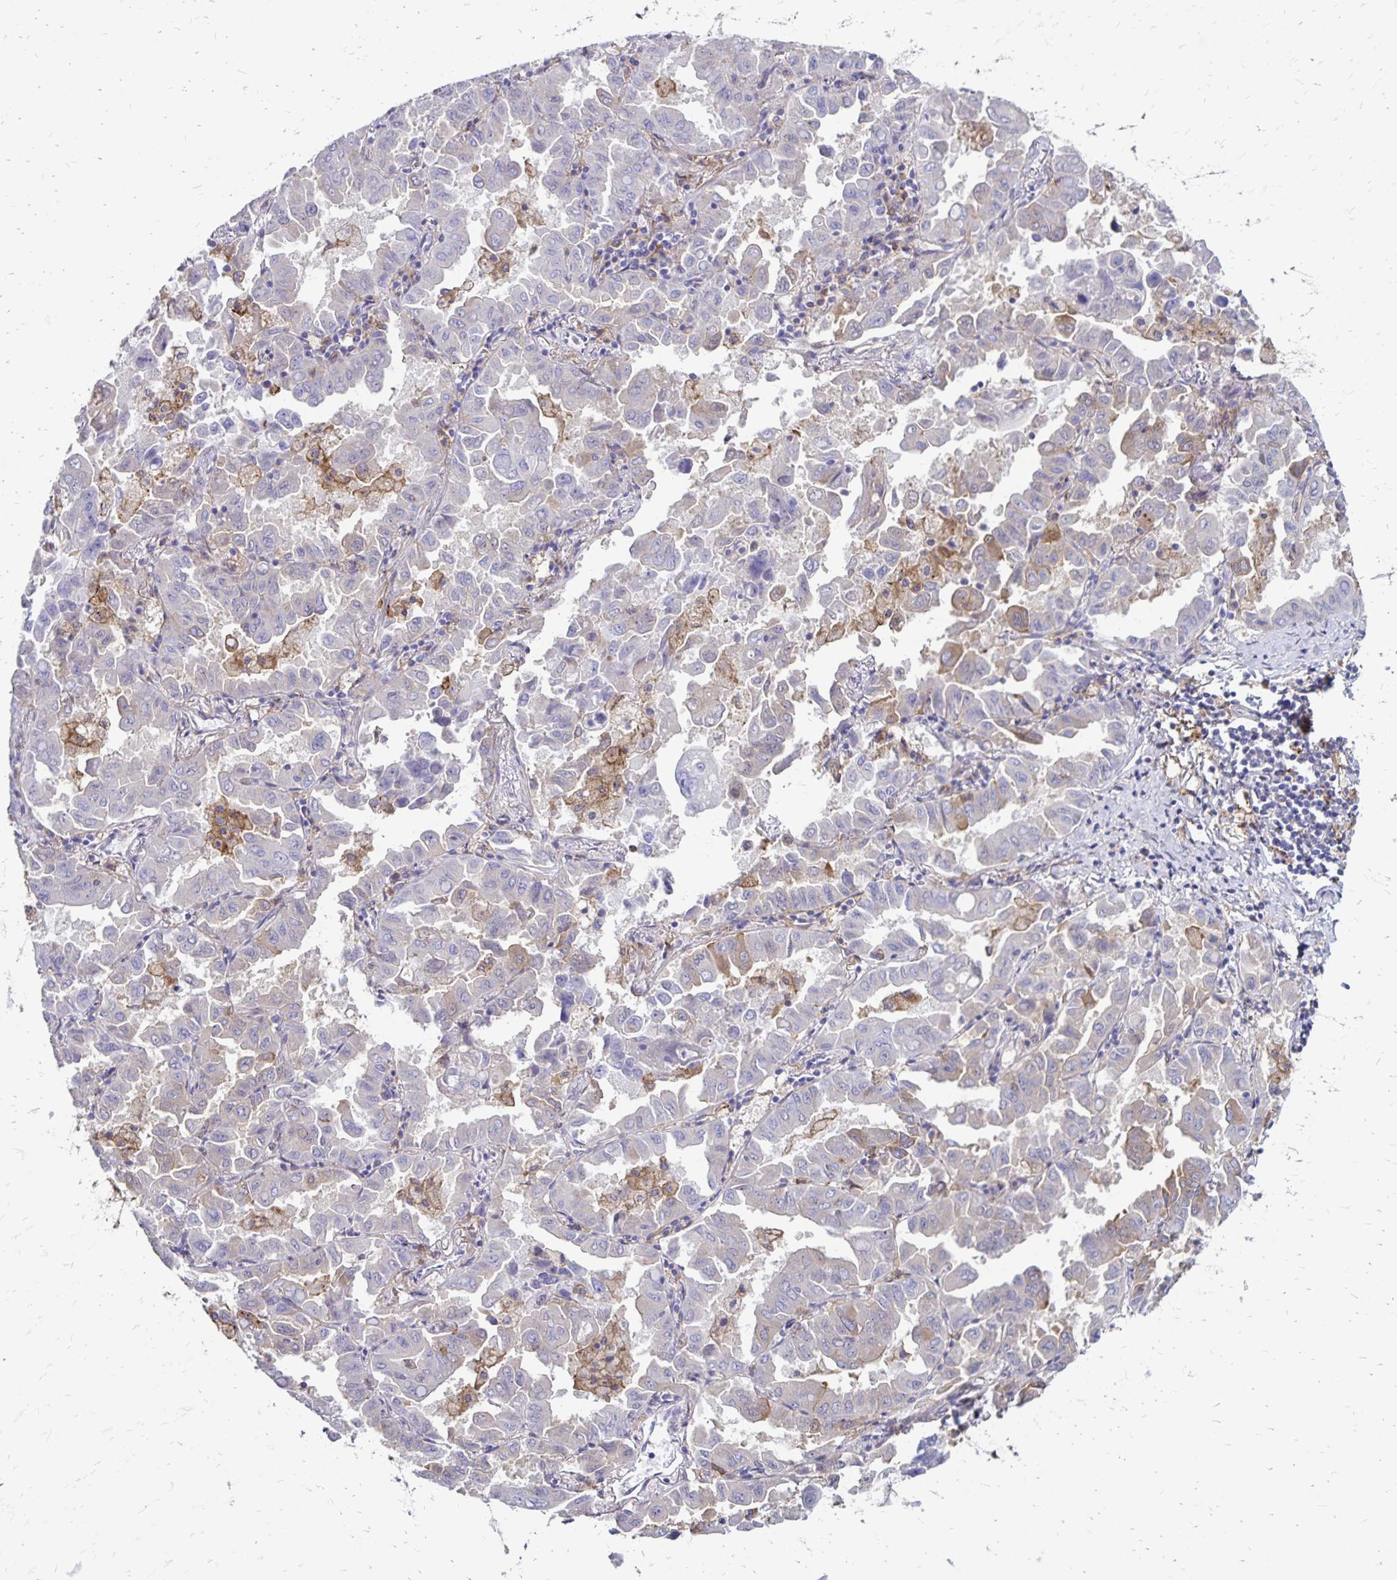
{"staining": {"intensity": "weak", "quantity": "25%-75%", "location": "cytoplasmic/membranous"}, "tissue": "lung cancer", "cell_type": "Tumor cells", "image_type": "cancer", "snomed": [{"axis": "morphology", "description": "Adenocarcinoma, NOS"}, {"axis": "topography", "description": "Lung"}], "caption": "Lung adenocarcinoma stained with a brown dye displays weak cytoplasmic/membranous positive positivity in approximately 25%-75% of tumor cells.", "gene": "TNS3", "patient": {"sex": "male", "age": 64}}